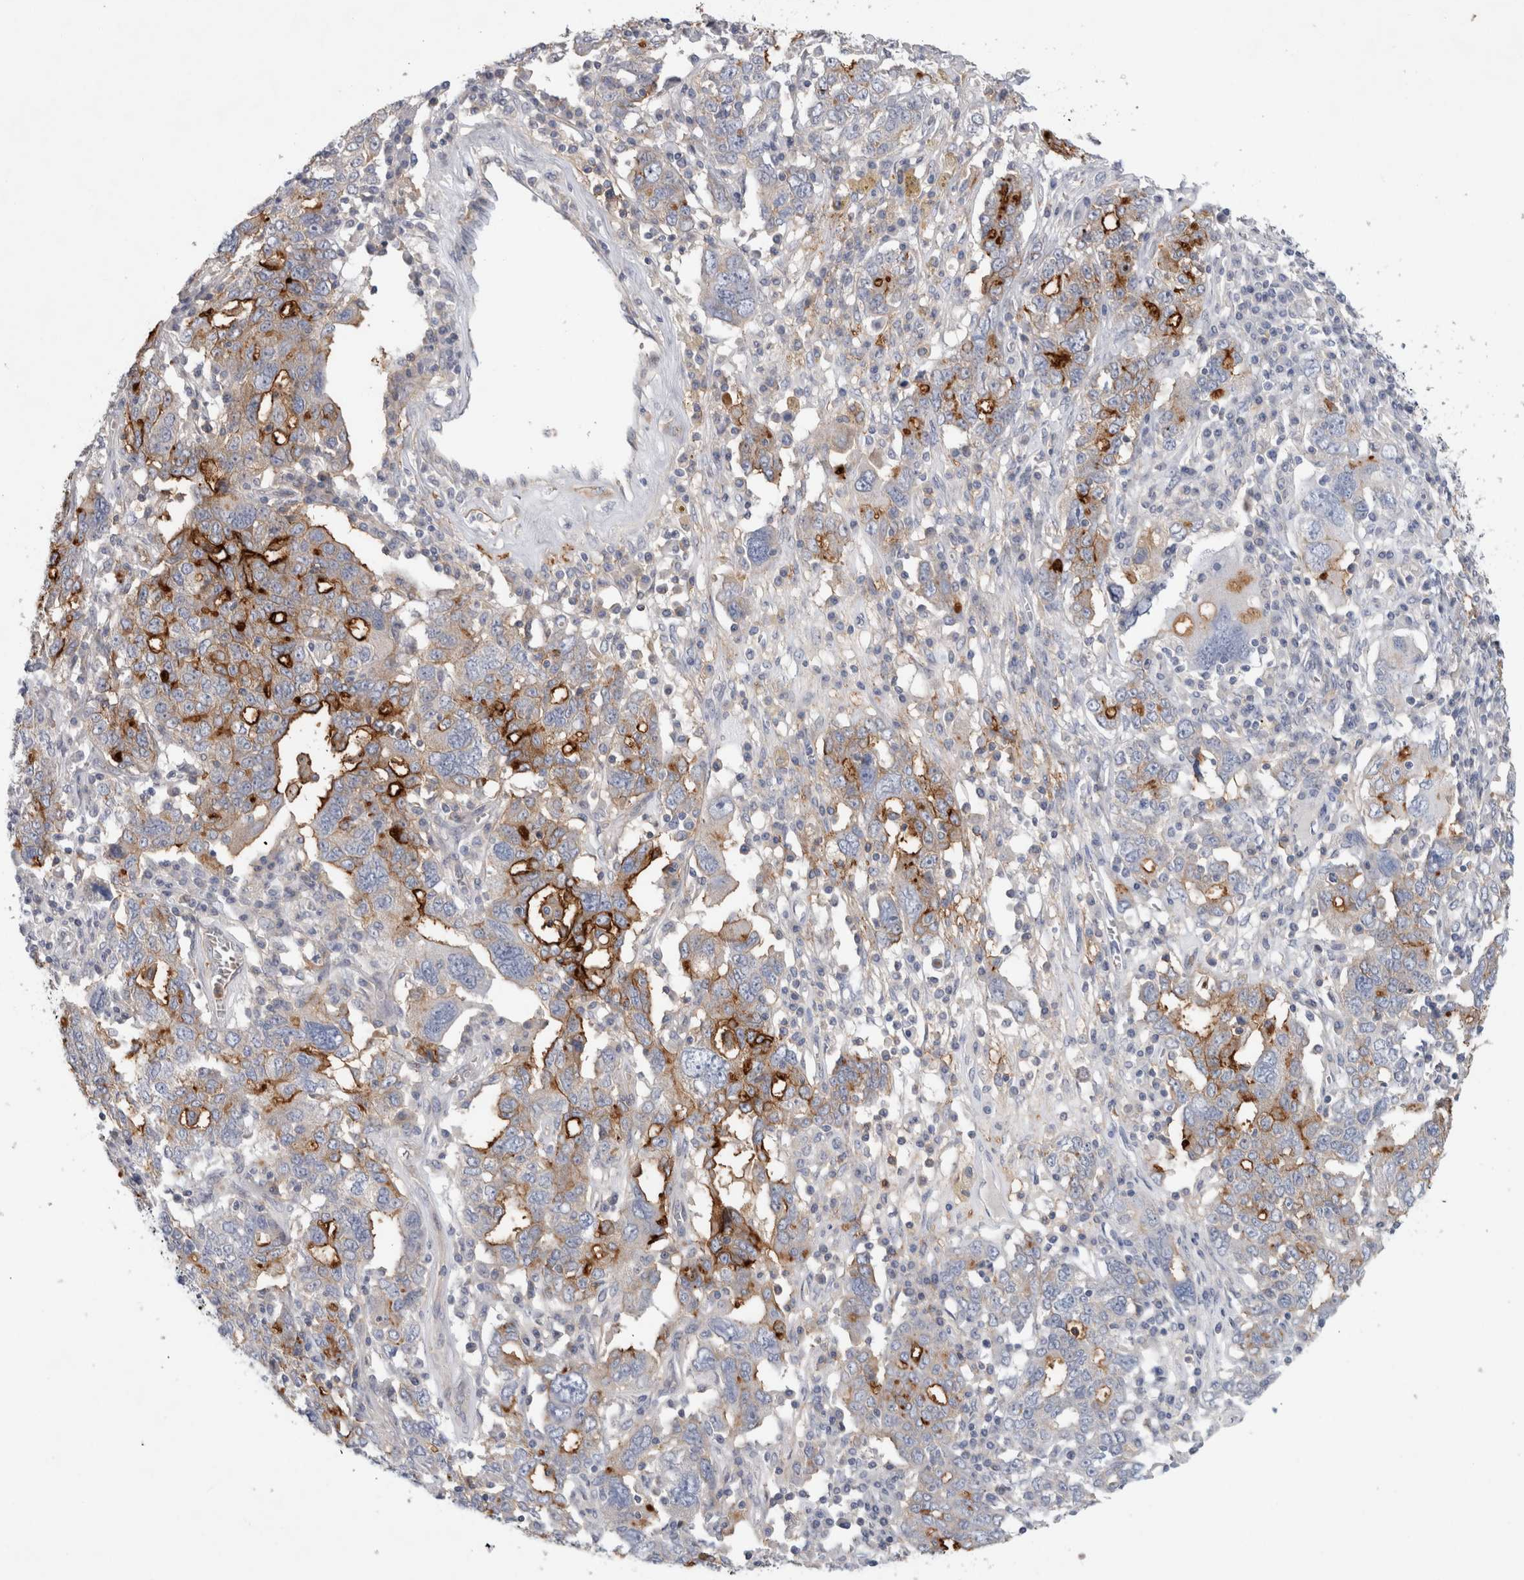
{"staining": {"intensity": "strong", "quantity": "<25%", "location": "cytoplasmic/membranous"}, "tissue": "ovarian cancer", "cell_type": "Tumor cells", "image_type": "cancer", "snomed": [{"axis": "morphology", "description": "Carcinoma, endometroid"}, {"axis": "topography", "description": "Ovary"}], "caption": "Ovarian cancer (endometroid carcinoma) stained with a brown dye demonstrates strong cytoplasmic/membranous positive staining in about <25% of tumor cells.", "gene": "CD55", "patient": {"sex": "female", "age": 62}}